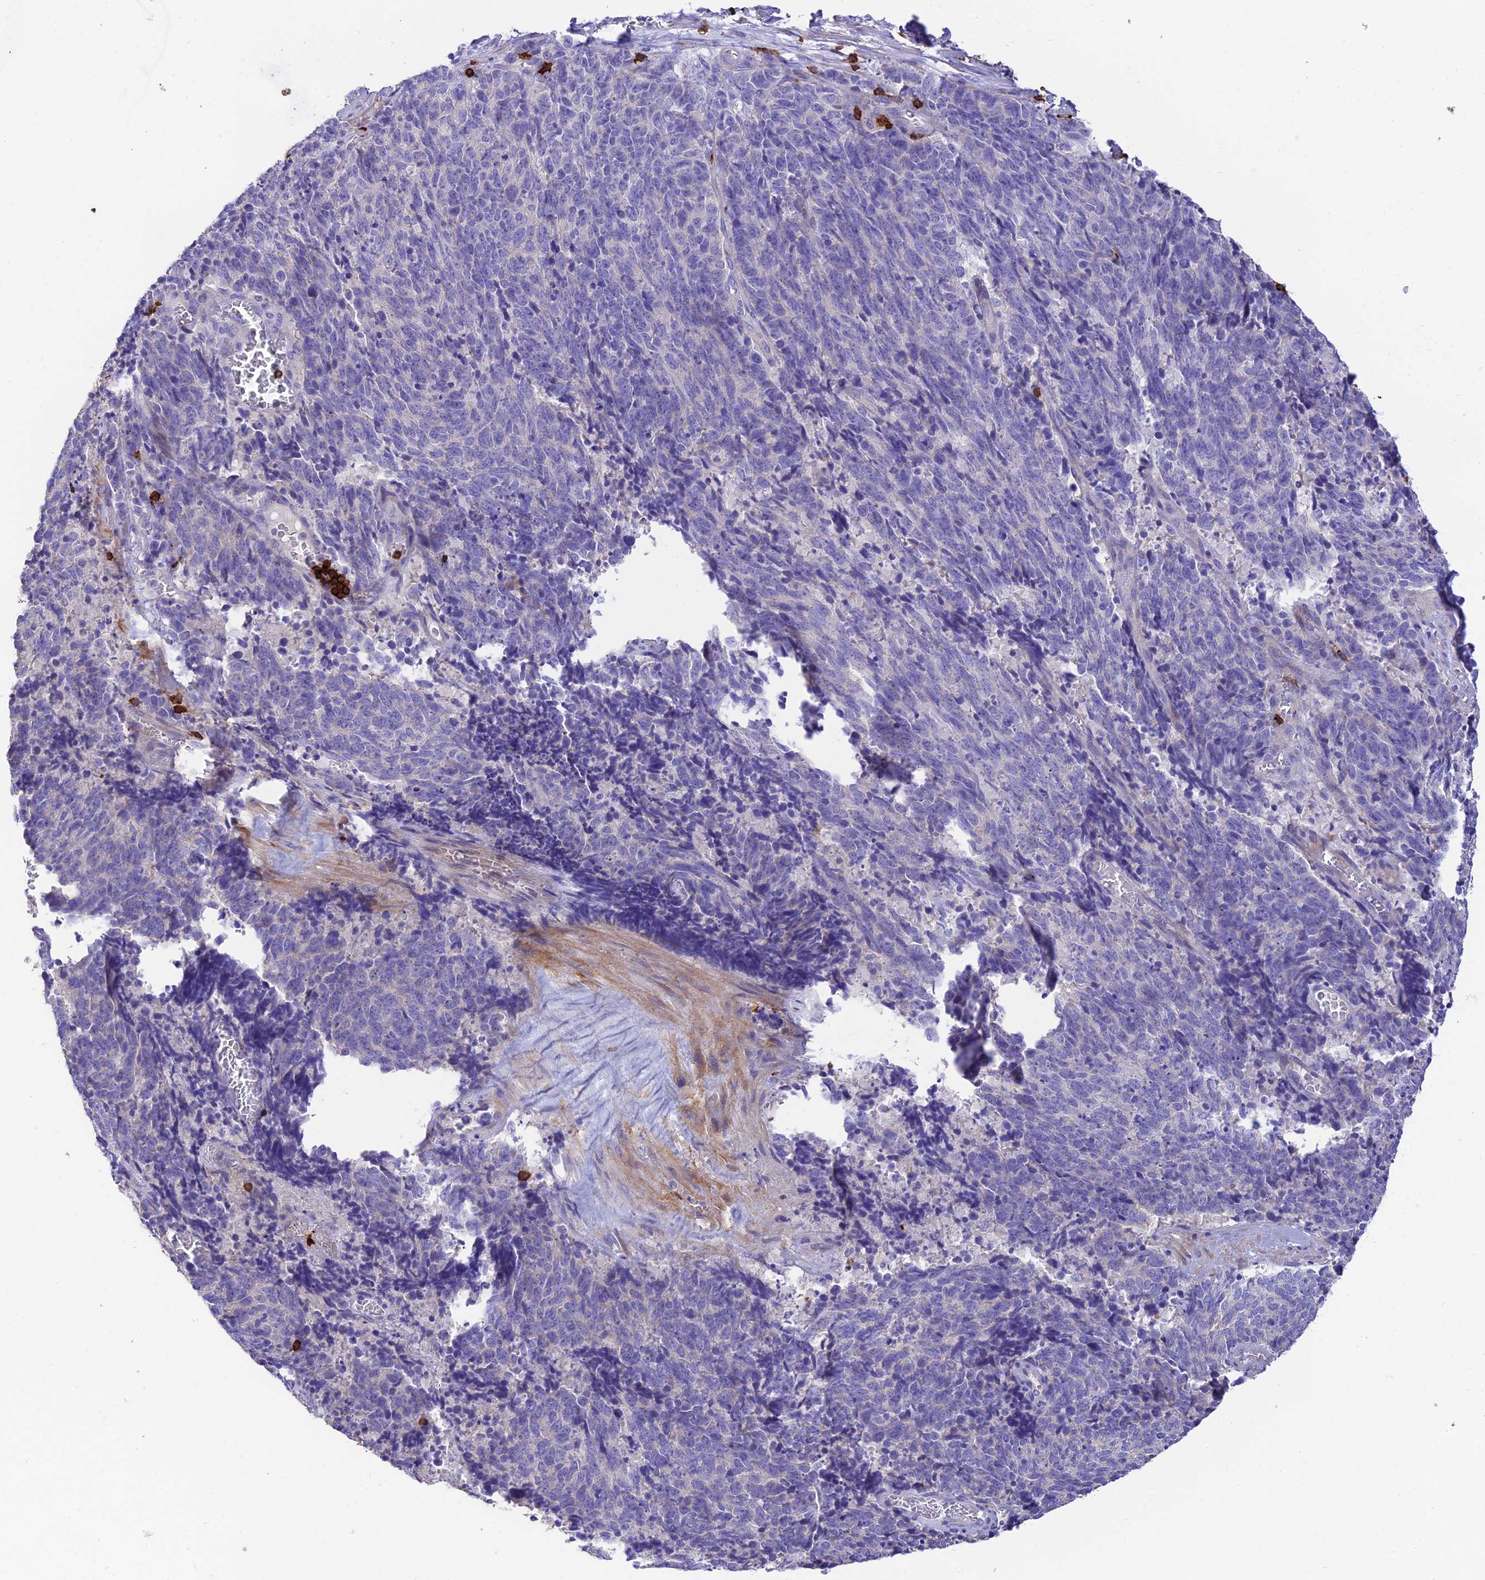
{"staining": {"intensity": "negative", "quantity": "none", "location": "none"}, "tissue": "cervical cancer", "cell_type": "Tumor cells", "image_type": "cancer", "snomed": [{"axis": "morphology", "description": "Squamous cell carcinoma, NOS"}, {"axis": "topography", "description": "Cervix"}], "caption": "This micrograph is of squamous cell carcinoma (cervical) stained with immunohistochemistry (IHC) to label a protein in brown with the nuclei are counter-stained blue. There is no expression in tumor cells.", "gene": "PTPRCAP", "patient": {"sex": "female", "age": 29}}